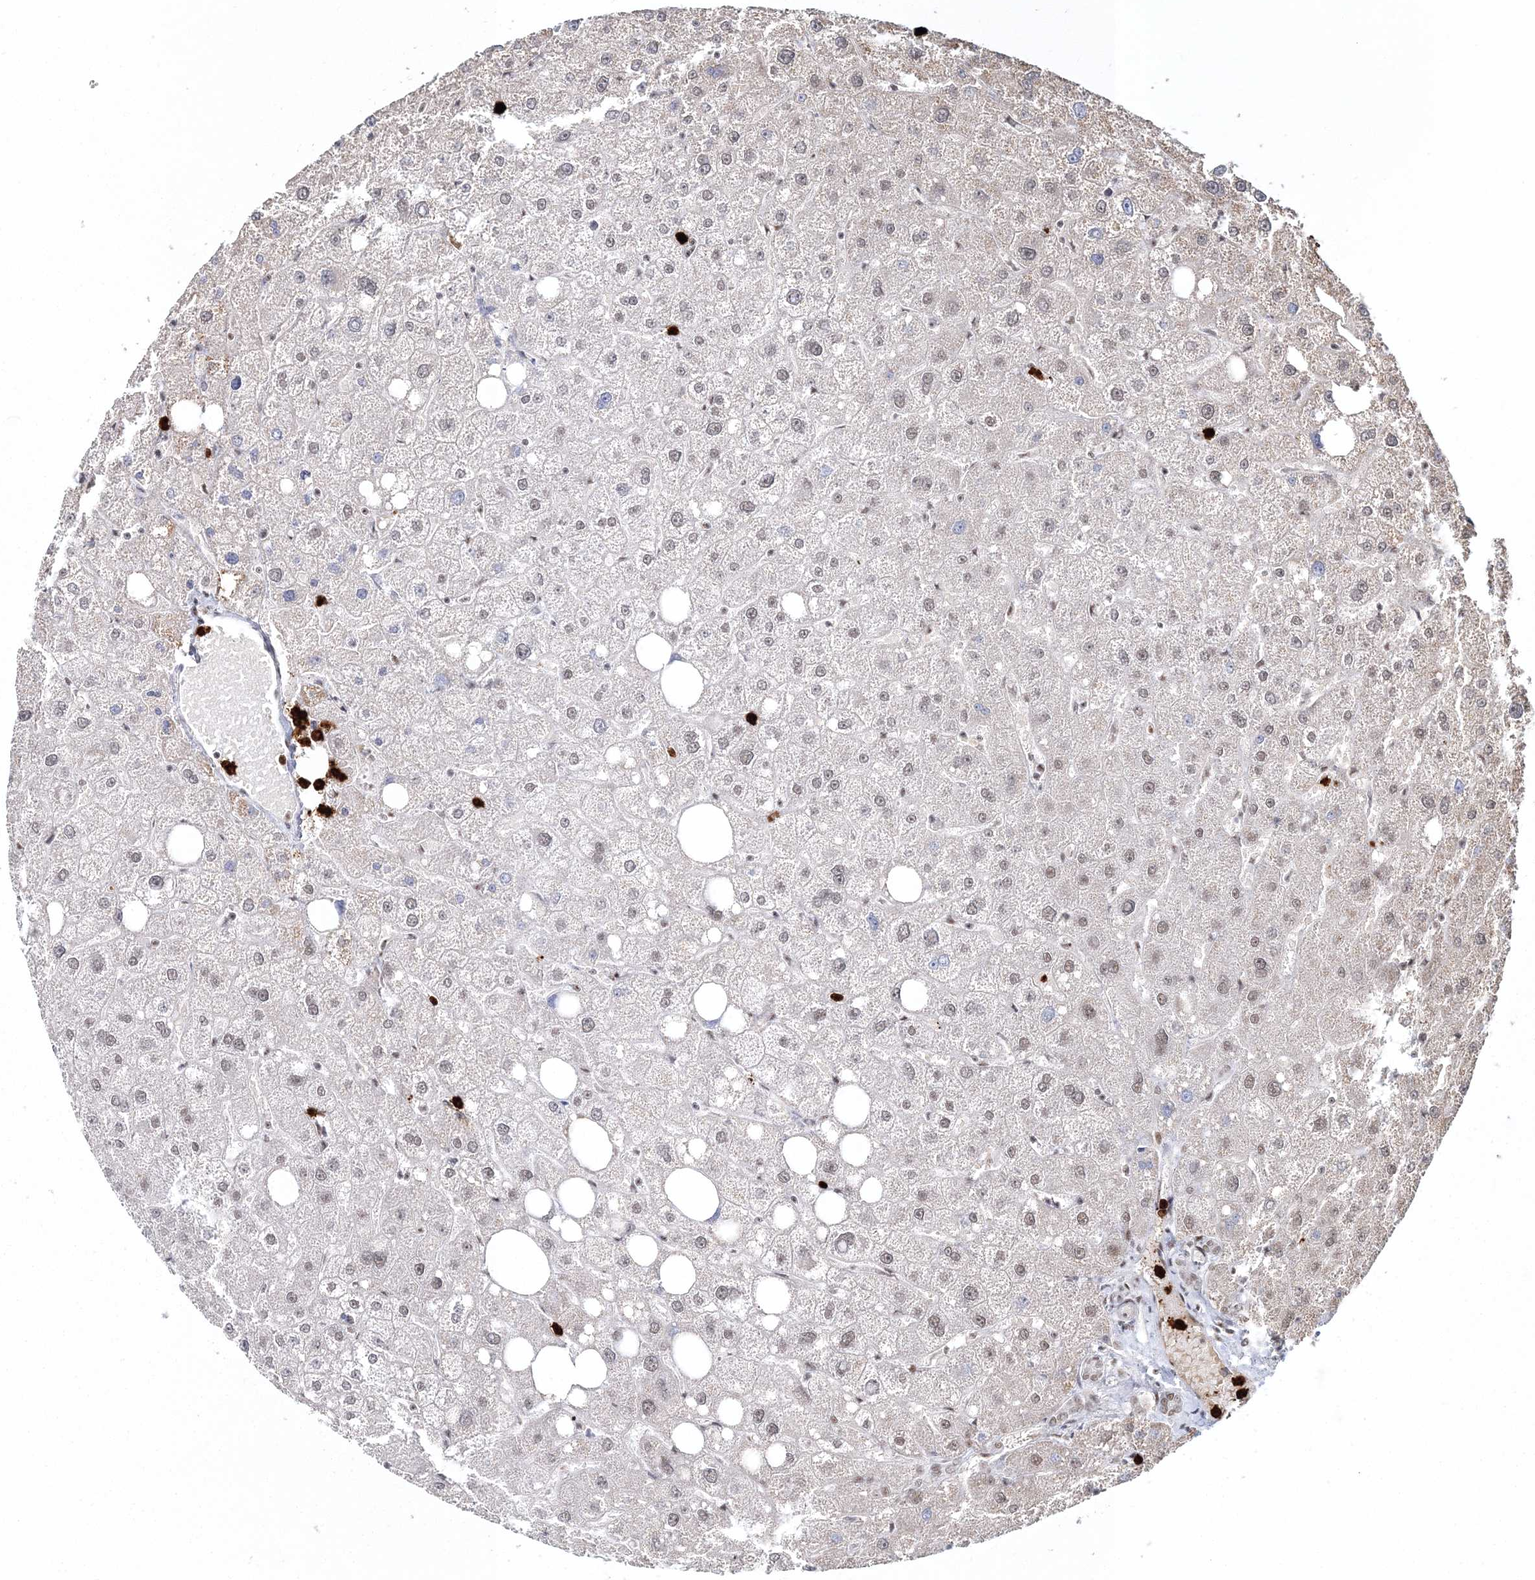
{"staining": {"intensity": "moderate", "quantity": ">75%", "location": "nuclear"}, "tissue": "liver", "cell_type": "Cholangiocytes", "image_type": "normal", "snomed": [{"axis": "morphology", "description": "Normal tissue, NOS"}, {"axis": "topography", "description": "Liver"}], "caption": "DAB immunohistochemical staining of benign liver demonstrates moderate nuclear protein staining in approximately >75% of cholangiocytes.", "gene": "ENSG00000290315", "patient": {"sex": "male", "age": 73}}